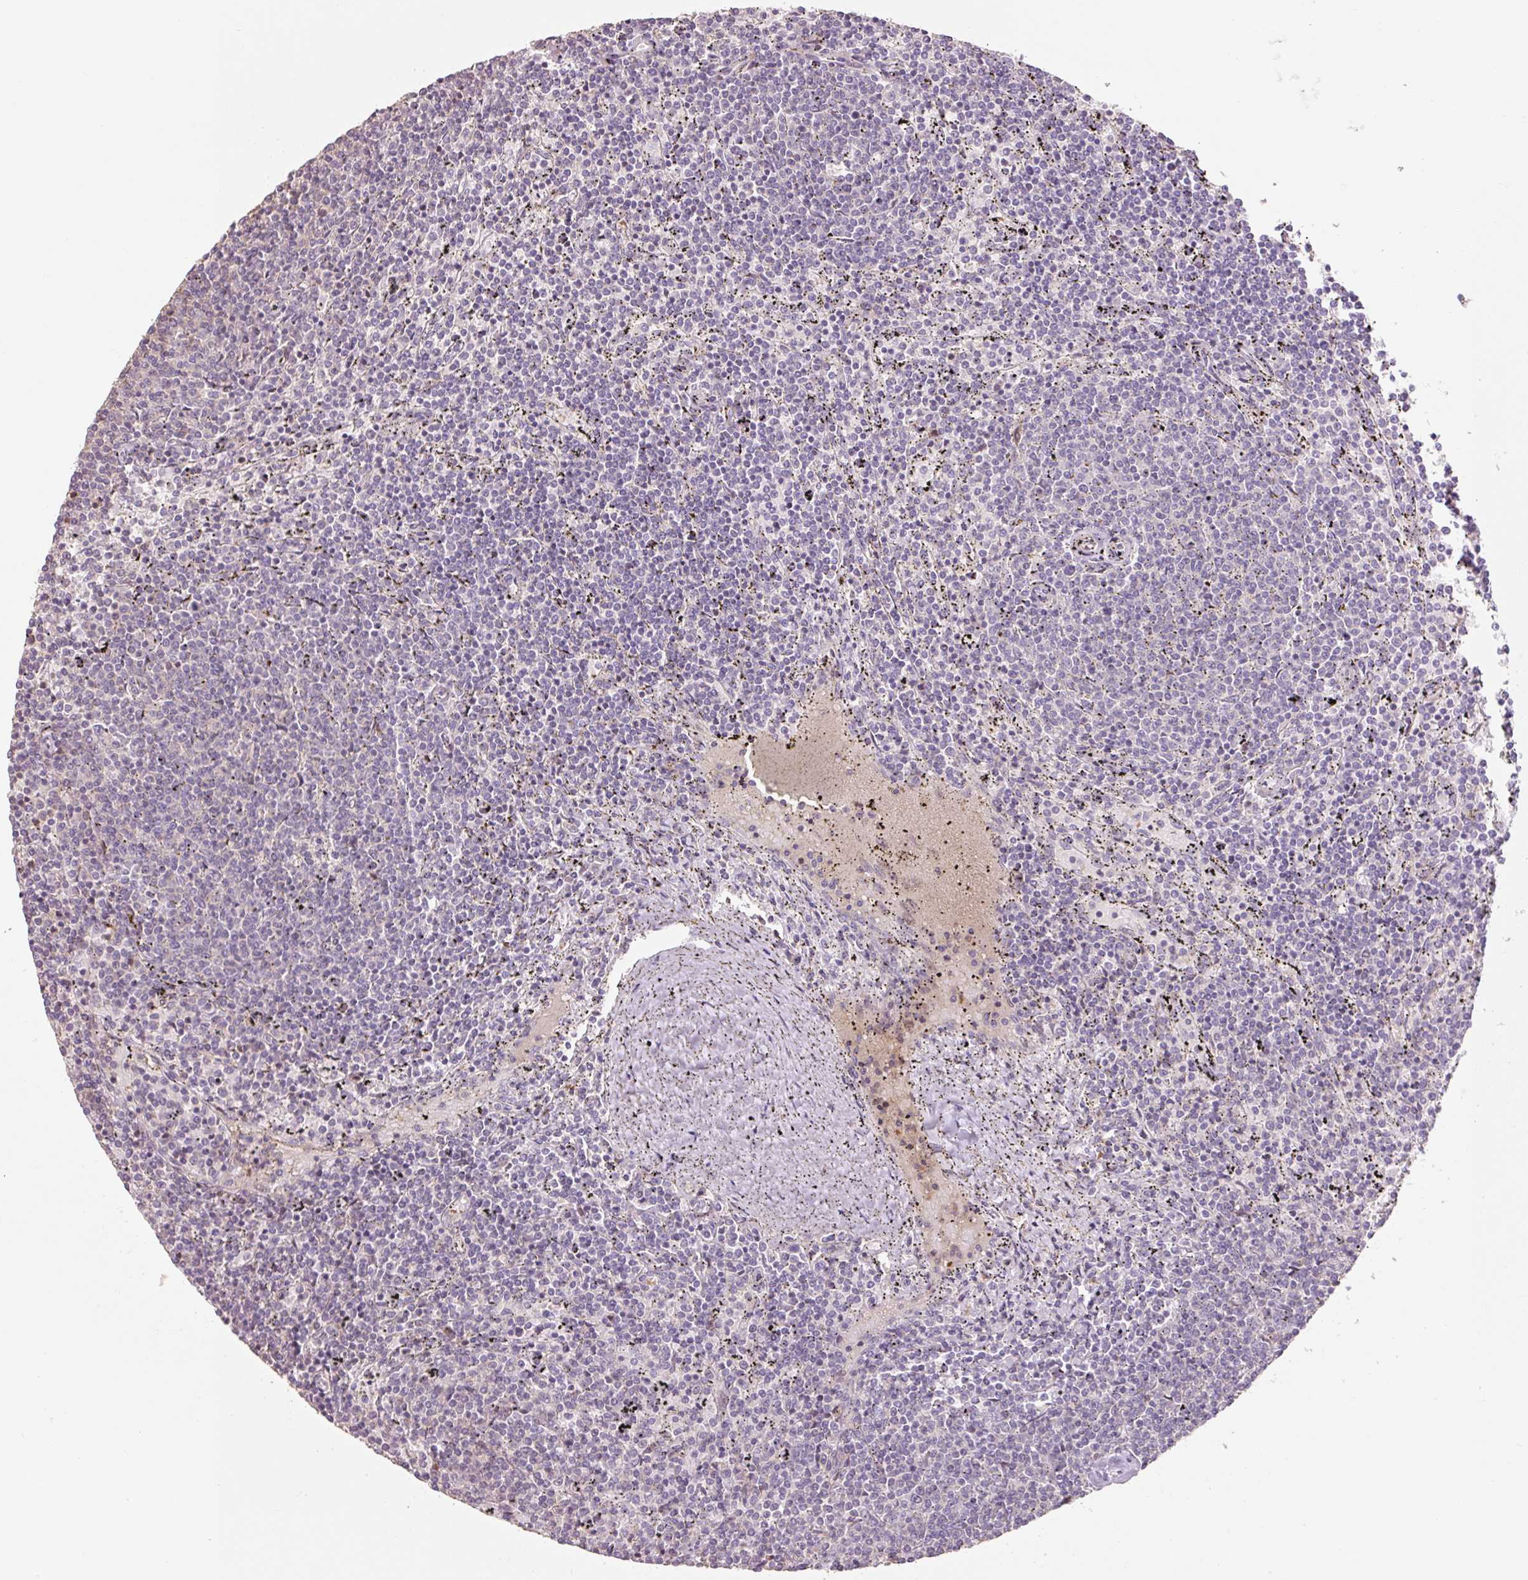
{"staining": {"intensity": "negative", "quantity": "none", "location": "none"}, "tissue": "lymphoma", "cell_type": "Tumor cells", "image_type": "cancer", "snomed": [{"axis": "morphology", "description": "Malignant lymphoma, non-Hodgkin's type, Low grade"}, {"axis": "topography", "description": "Spleen"}], "caption": "DAB (3,3'-diaminobenzidine) immunohistochemical staining of low-grade malignant lymphoma, non-Hodgkin's type displays no significant positivity in tumor cells.", "gene": "ZNF552", "patient": {"sex": "female", "age": 50}}